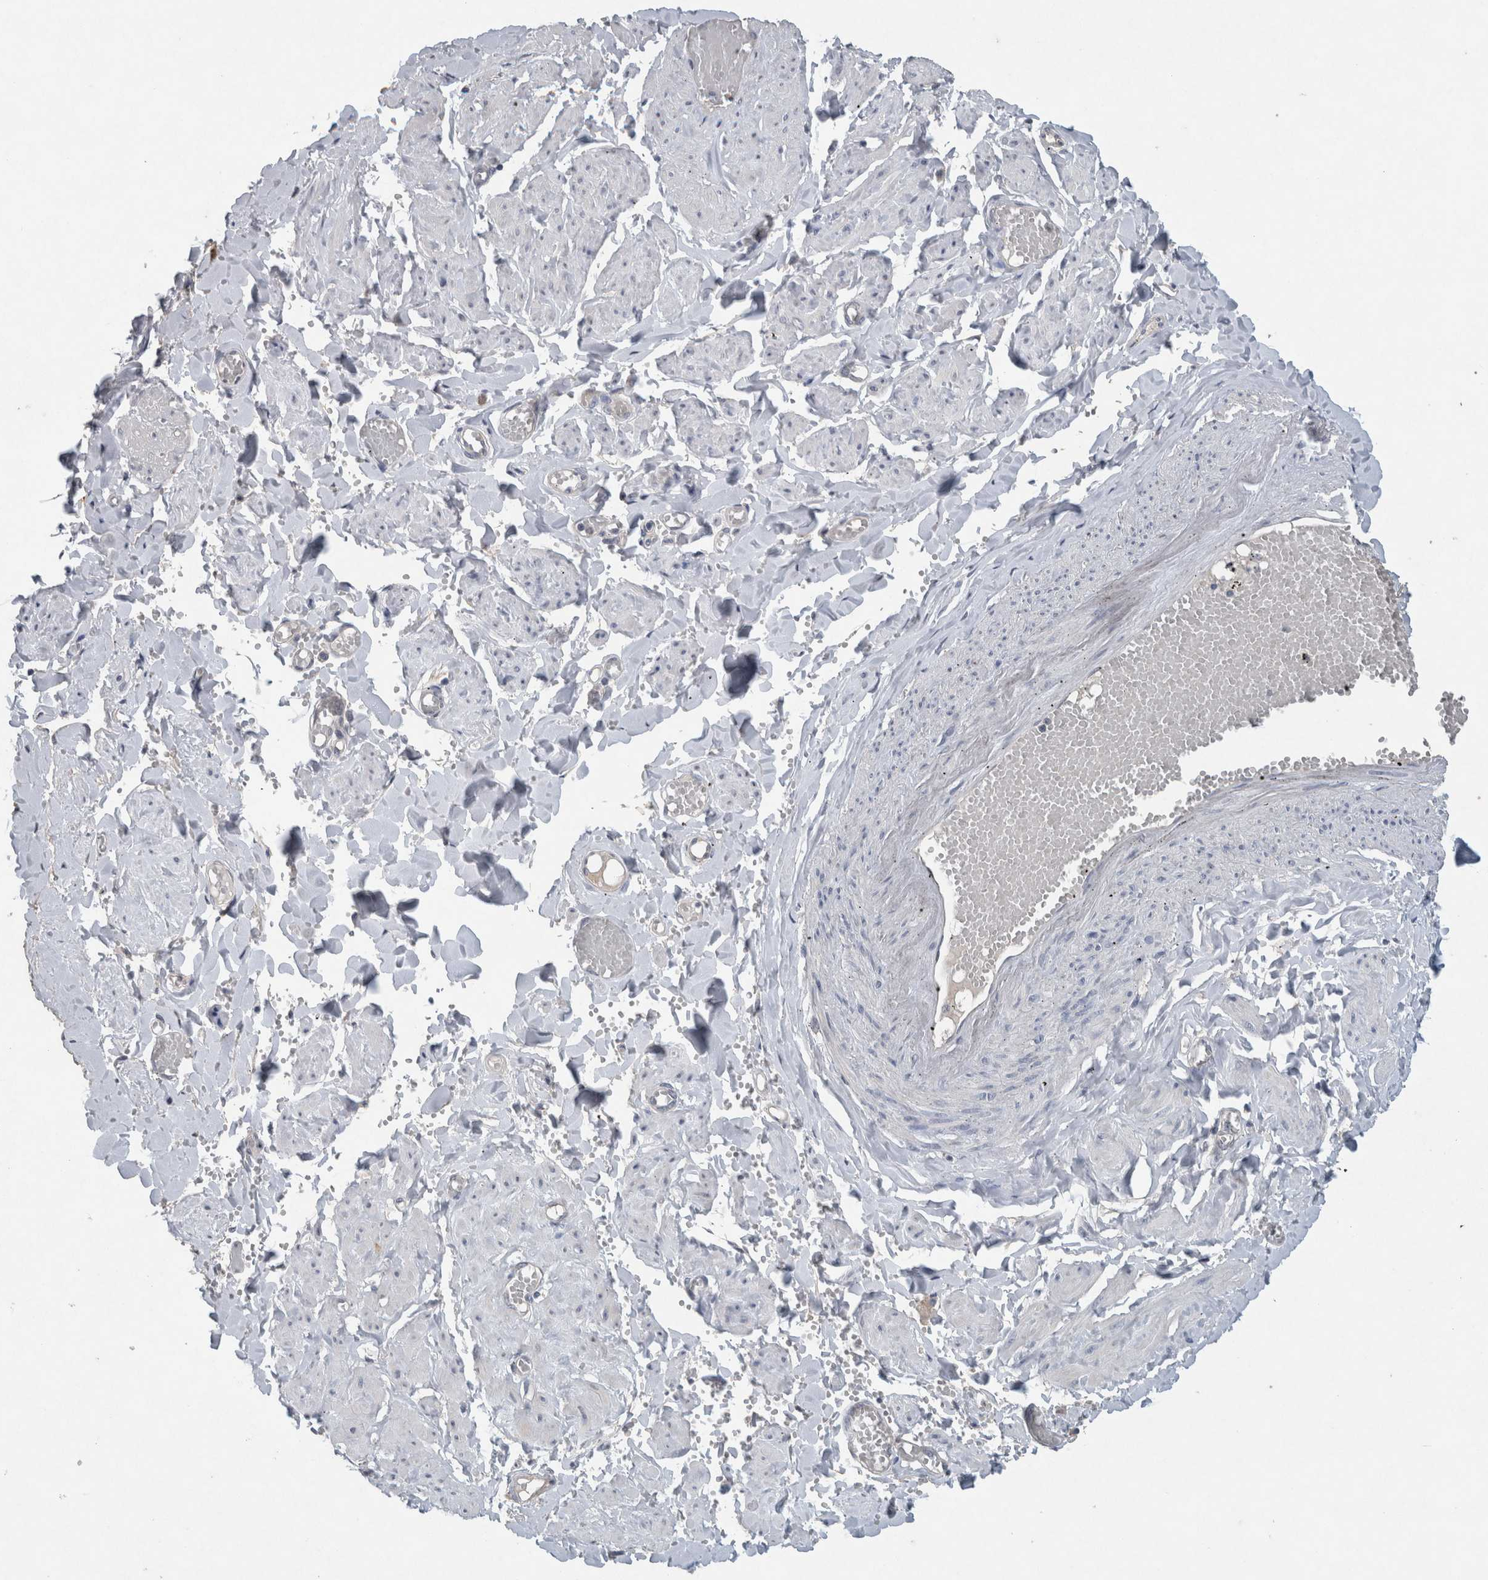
{"staining": {"intensity": "negative", "quantity": "none", "location": "none"}, "tissue": "adipose tissue", "cell_type": "Adipocytes", "image_type": "normal", "snomed": [{"axis": "morphology", "description": "Normal tissue, NOS"}, {"axis": "topography", "description": "Vascular tissue"}, {"axis": "topography", "description": "Fallopian tube"}, {"axis": "topography", "description": "Ovary"}], "caption": "Immunohistochemical staining of unremarkable adipose tissue displays no significant expression in adipocytes. Nuclei are stained in blue.", "gene": "HEXD", "patient": {"sex": "female", "age": 67}}